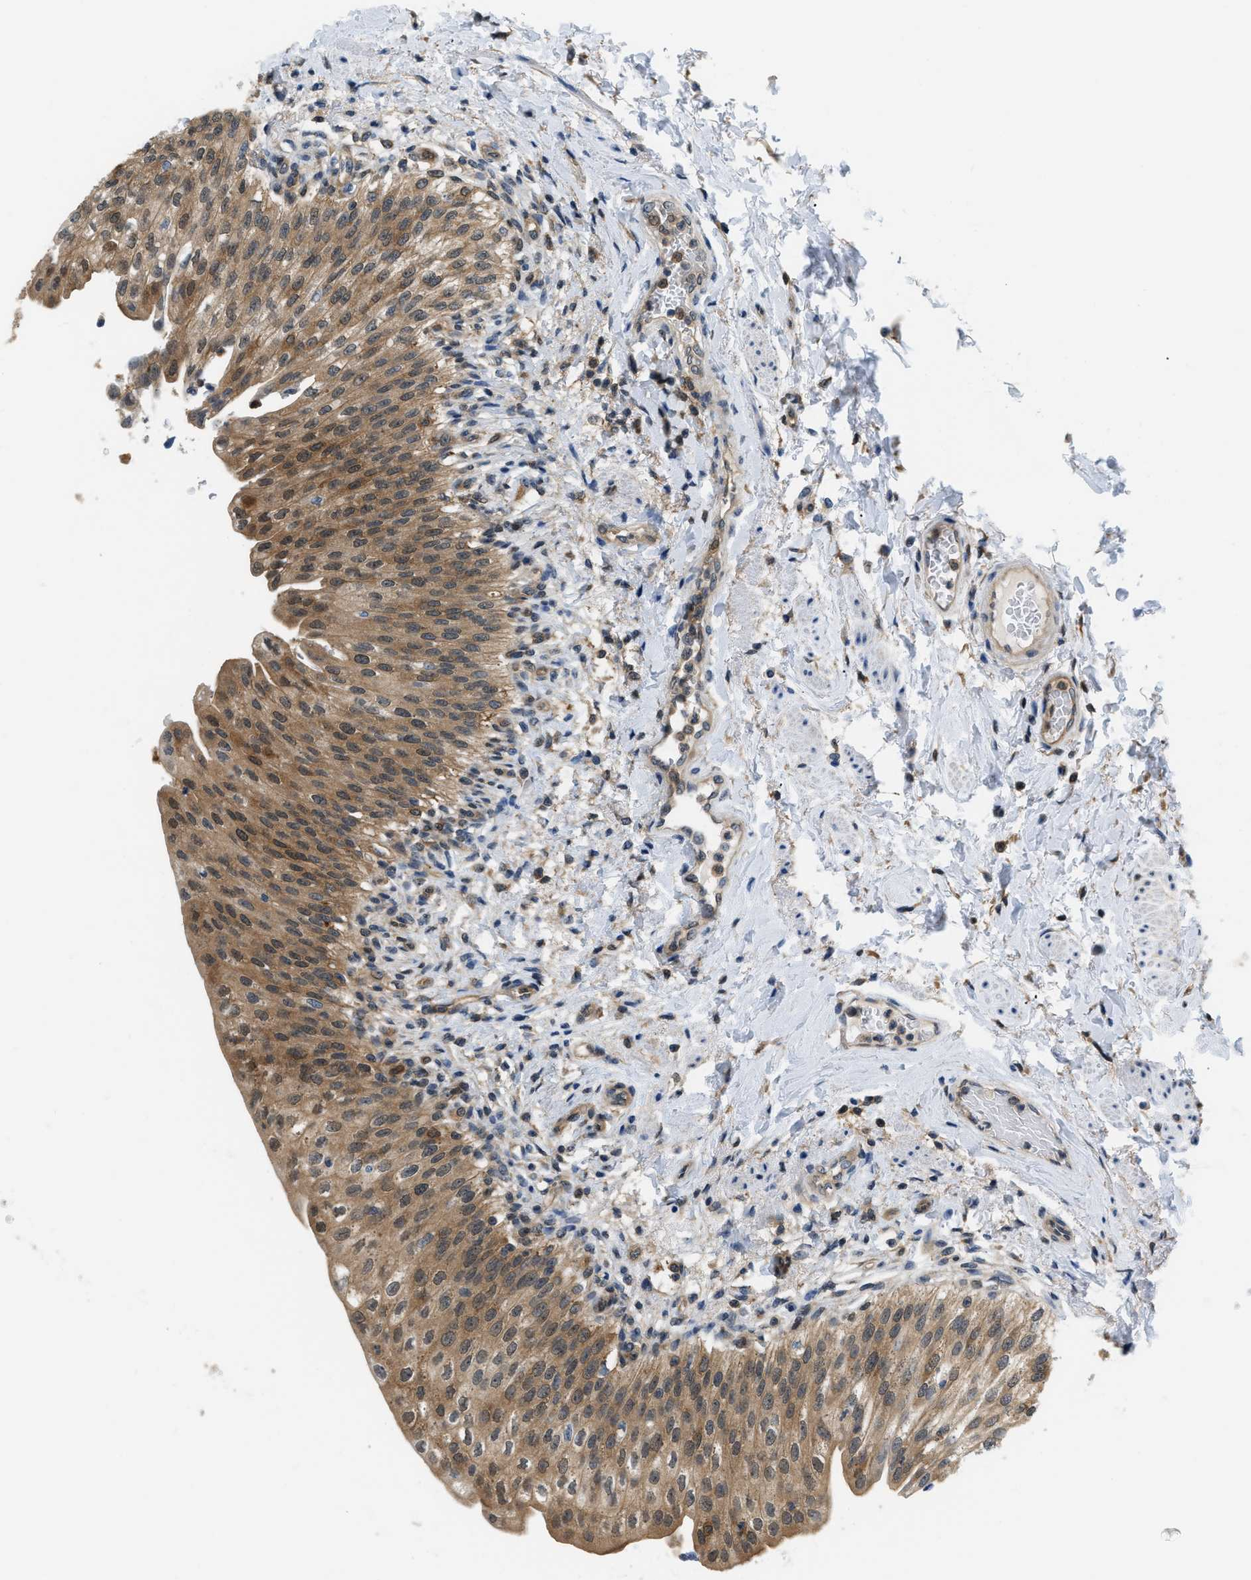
{"staining": {"intensity": "moderate", "quantity": ">75%", "location": "cytoplasmic/membranous,nuclear"}, "tissue": "urinary bladder", "cell_type": "Urothelial cells", "image_type": "normal", "snomed": [{"axis": "morphology", "description": "Normal tissue, NOS"}, {"axis": "topography", "description": "Urinary bladder"}], "caption": "Urothelial cells display medium levels of moderate cytoplasmic/membranous,nuclear expression in about >75% of cells in benign human urinary bladder. The staining was performed using DAB (3,3'-diaminobenzidine), with brown indicating positive protein expression. Nuclei are stained blue with hematoxylin.", "gene": "EIF4EBP2", "patient": {"sex": "female", "age": 60}}